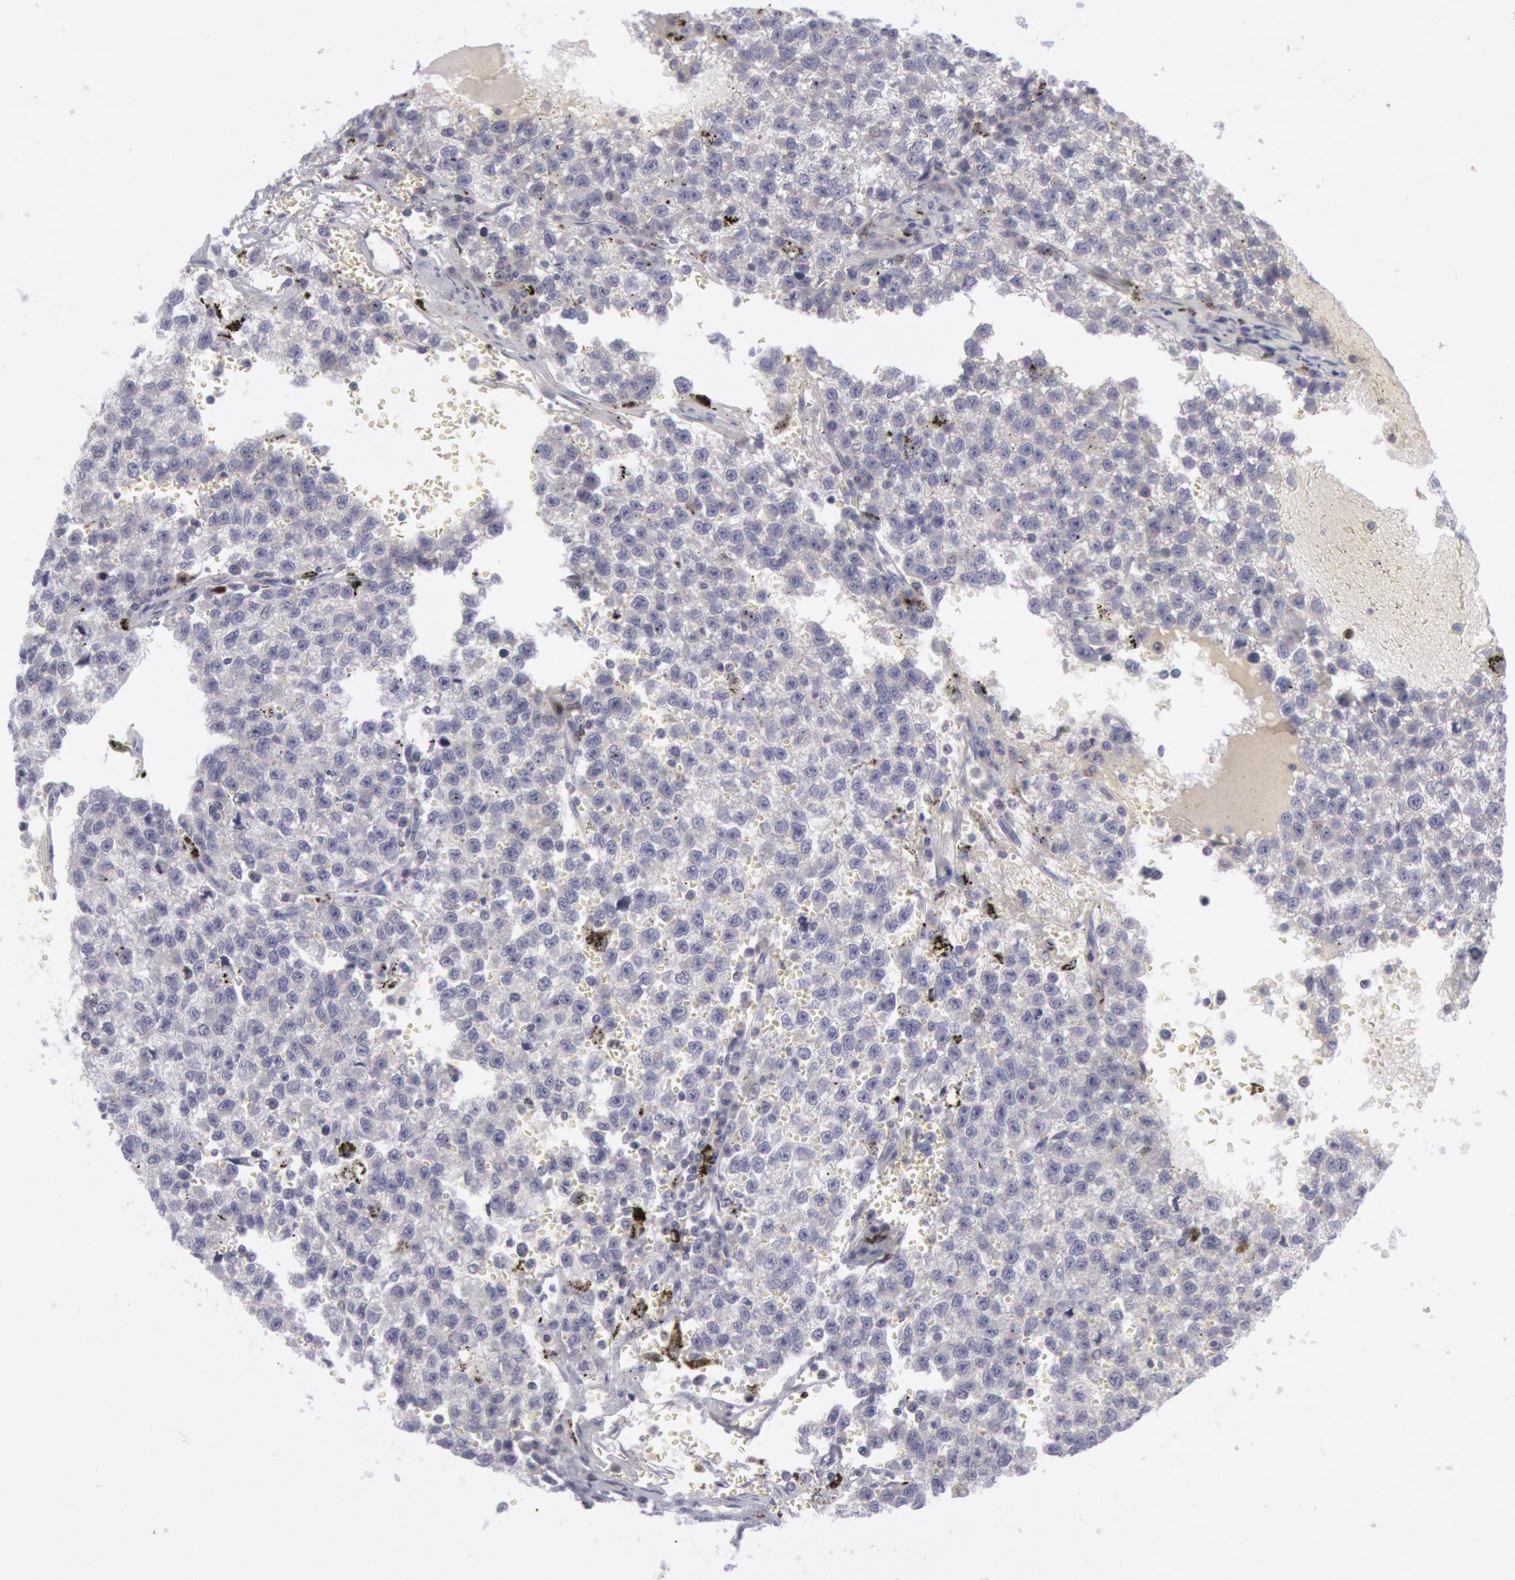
{"staining": {"intensity": "negative", "quantity": "none", "location": "none"}, "tissue": "testis cancer", "cell_type": "Tumor cells", "image_type": "cancer", "snomed": [{"axis": "morphology", "description": "Seminoma, NOS"}, {"axis": "topography", "description": "Testis"}], "caption": "Protein analysis of seminoma (testis) shows no significant positivity in tumor cells. Nuclei are stained in blue.", "gene": "PTGS2", "patient": {"sex": "male", "age": 35}}